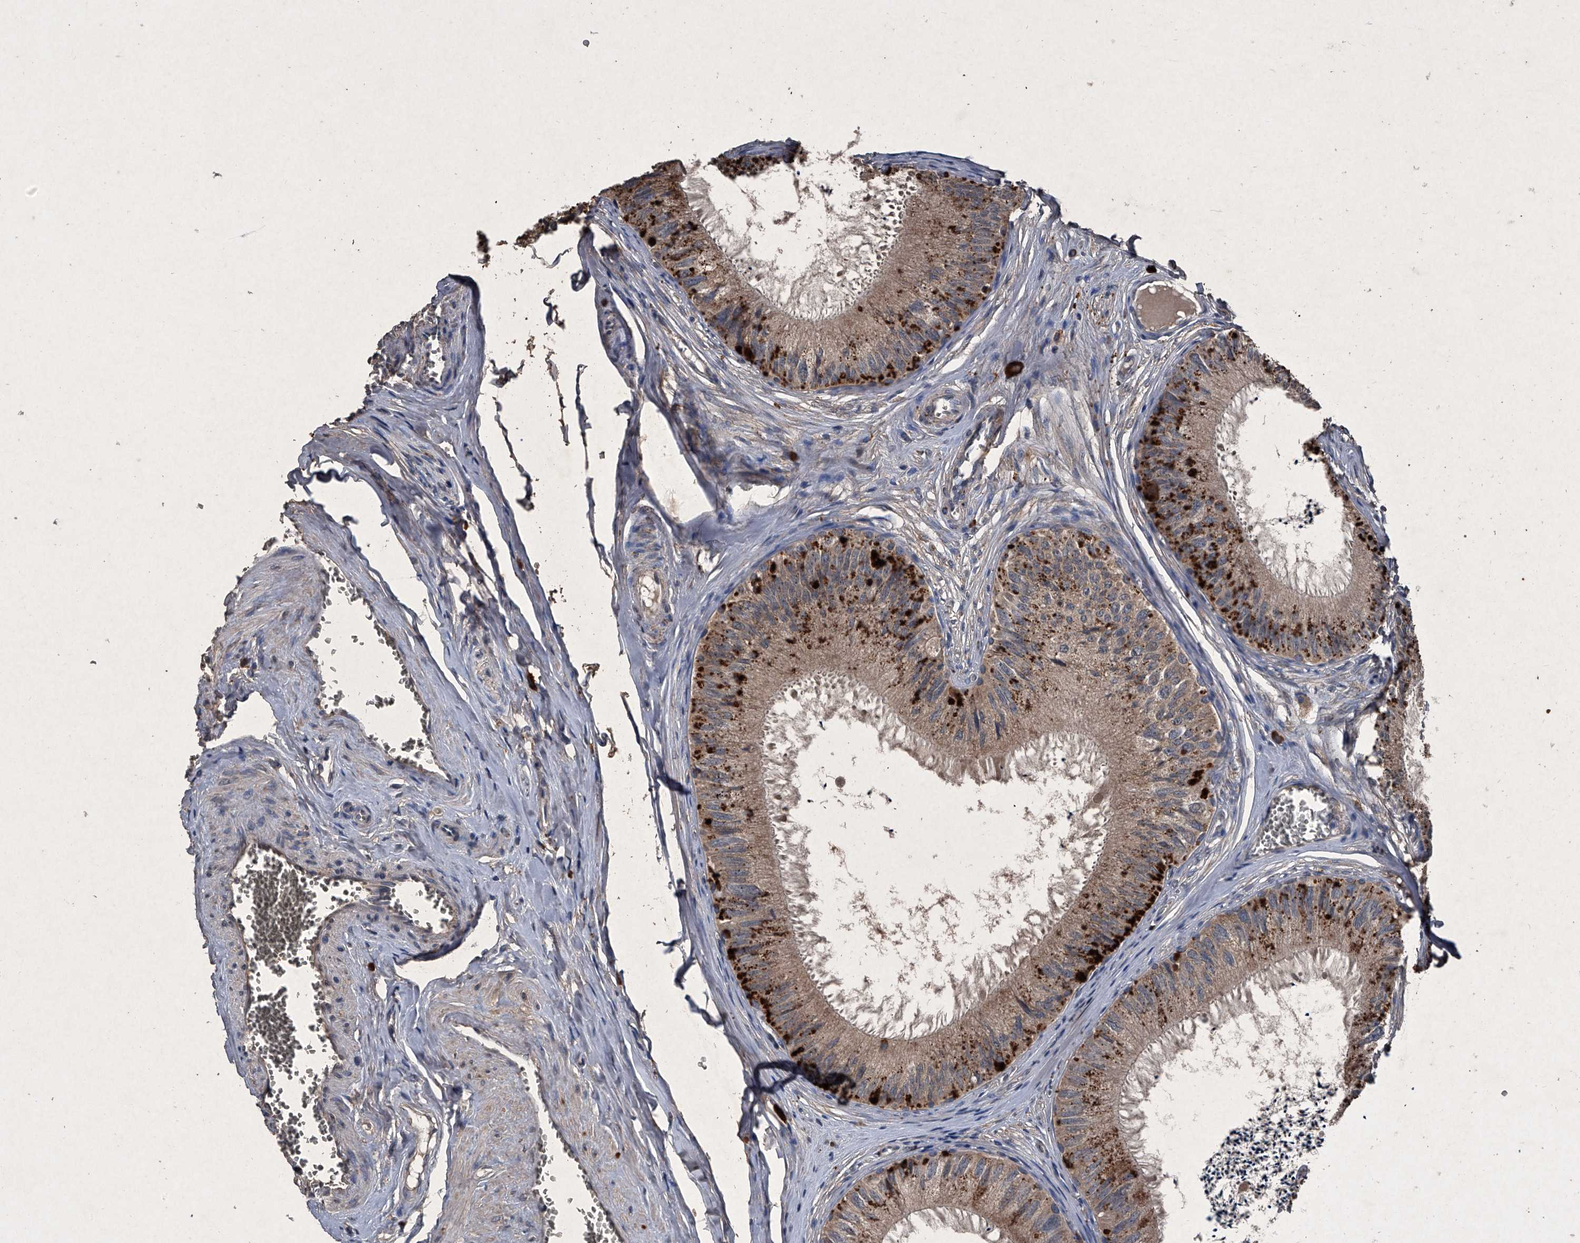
{"staining": {"intensity": "moderate", "quantity": ">75%", "location": "cytoplasmic/membranous"}, "tissue": "epididymis", "cell_type": "Glandular cells", "image_type": "normal", "snomed": [{"axis": "morphology", "description": "Normal tissue, NOS"}, {"axis": "topography", "description": "Epididymis"}], "caption": "High-magnification brightfield microscopy of benign epididymis stained with DAB (brown) and counterstained with hematoxylin (blue). glandular cells exhibit moderate cytoplasmic/membranous positivity is identified in about>75% of cells.", "gene": "MAPKAP1", "patient": {"sex": "male", "age": 79}}